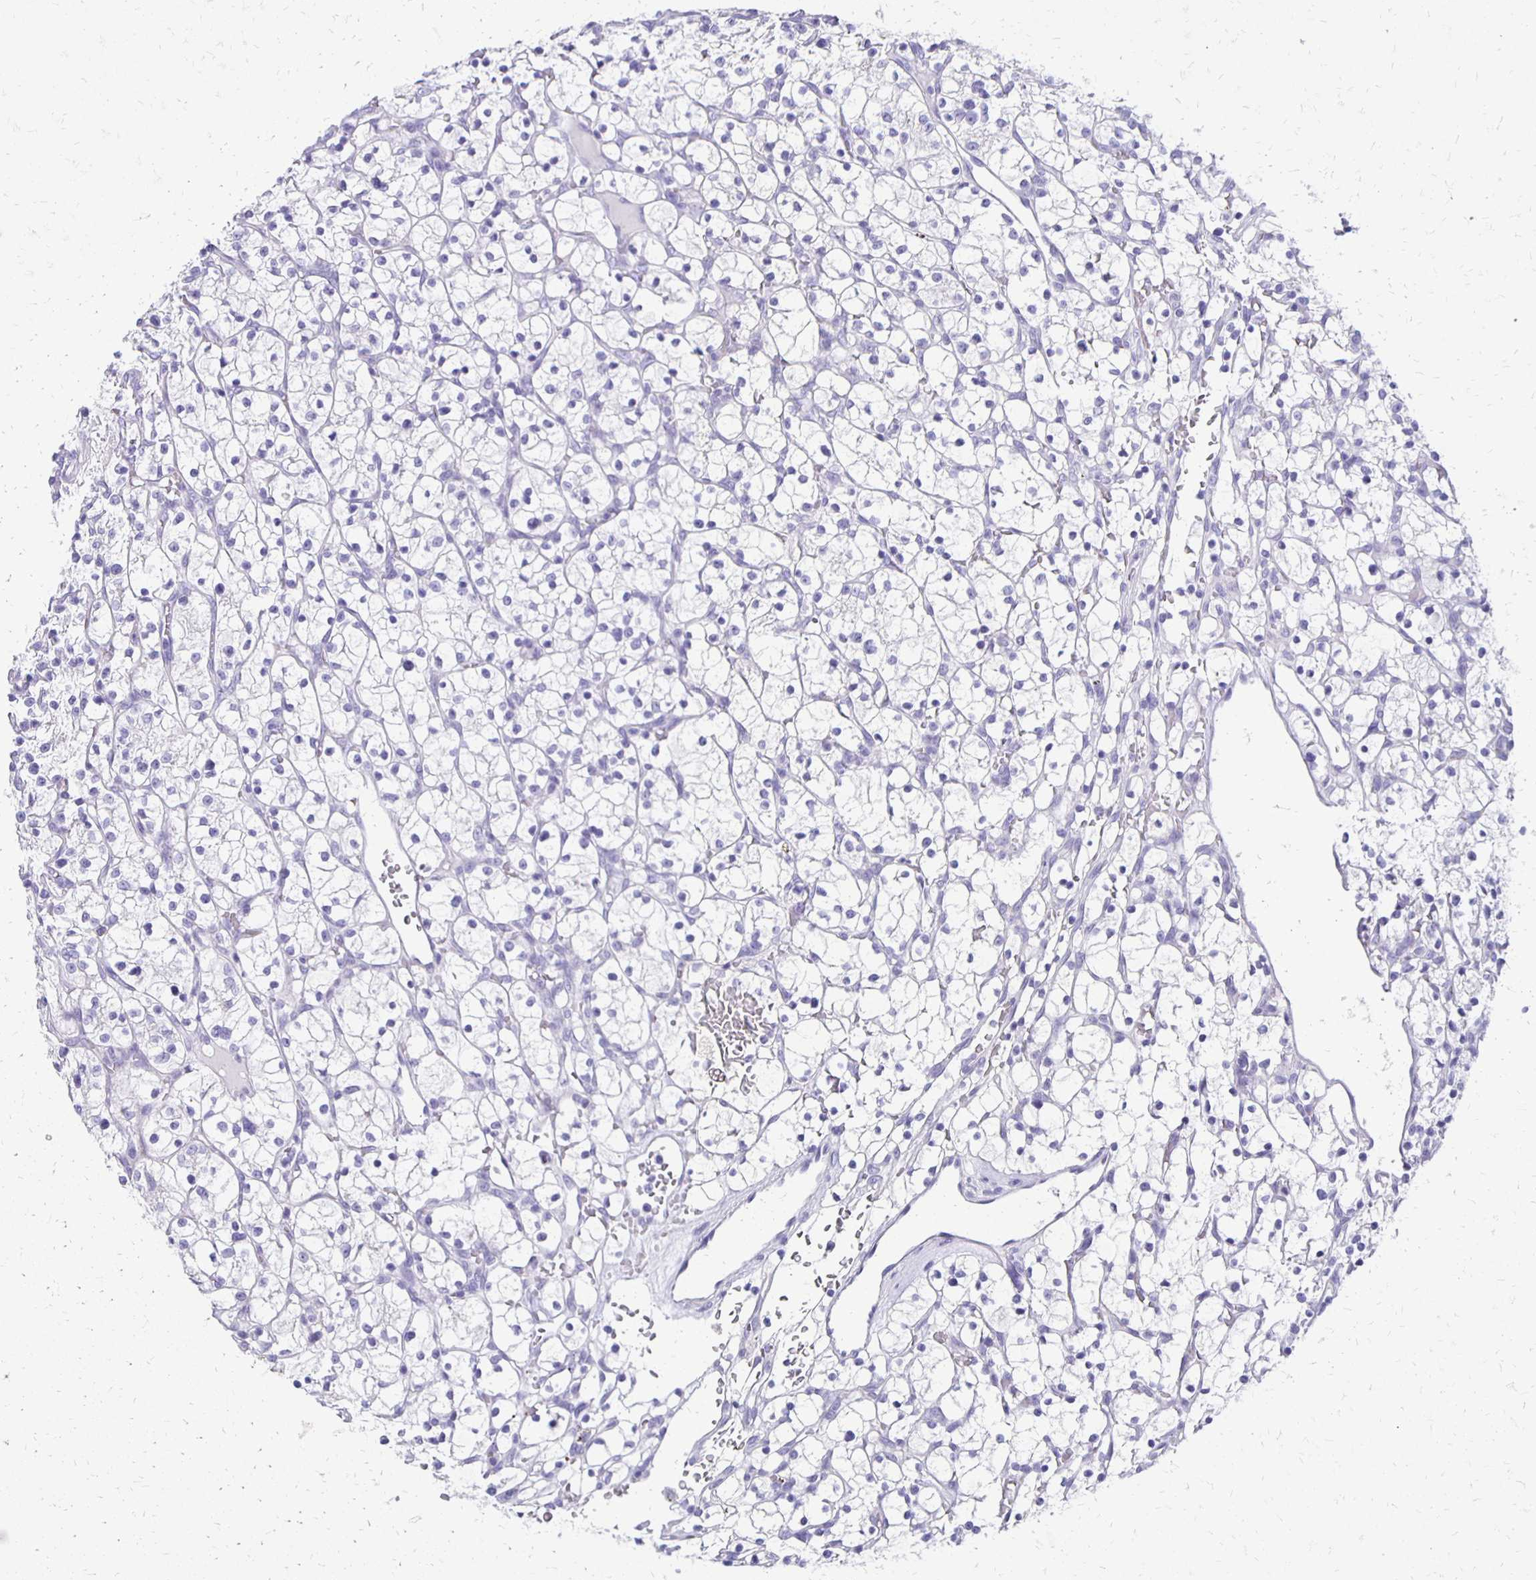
{"staining": {"intensity": "negative", "quantity": "none", "location": "none"}, "tissue": "renal cancer", "cell_type": "Tumor cells", "image_type": "cancer", "snomed": [{"axis": "morphology", "description": "Adenocarcinoma, NOS"}, {"axis": "topography", "description": "Kidney"}], "caption": "IHC histopathology image of neoplastic tissue: human renal cancer (adenocarcinoma) stained with DAB (3,3'-diaminobenzidine) exhibits no significant protein positivity in tumor cells.", "gene": "ANKRD45", "patient": {"sex": "female", "age": 64}}